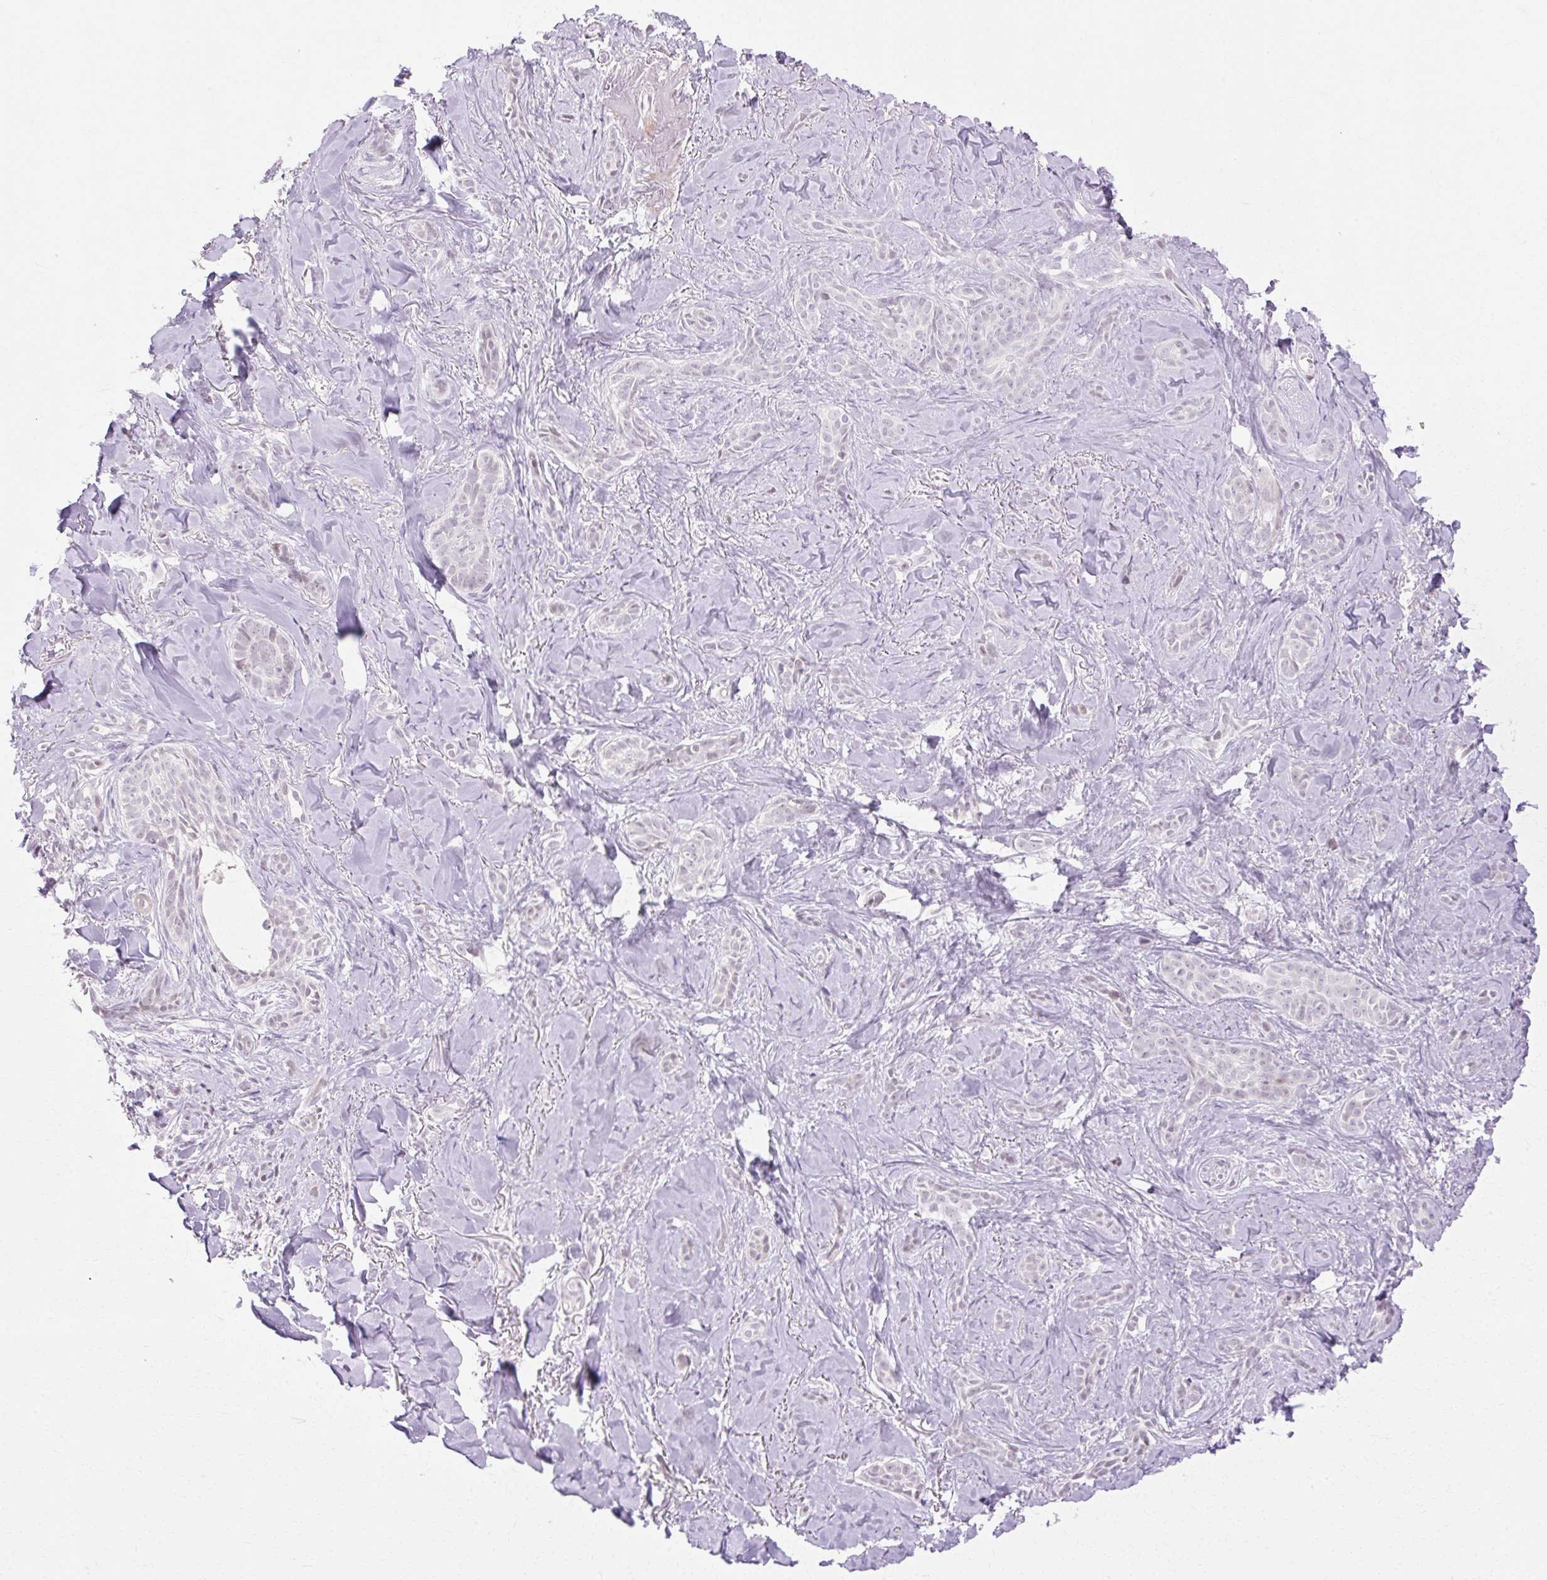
{"staining": {"intensity": "negative", "quantity": "none", "location": "none"}, "tissue": "skin cancer", "cell_type": "Tumor cells", "image_type": "cancer", "snomed": [{"axis": "morphology", "description": "Basal cell carcinoma"}, {"axis": "topography", "description": "Skin"}], "caption": "Basal cell carcinoma (skin) was stained to show a protein in brown. There is no significant staining in tumor cells.", "gene": "C3orf49", "patient": {"sex": "female", "age": 55}}